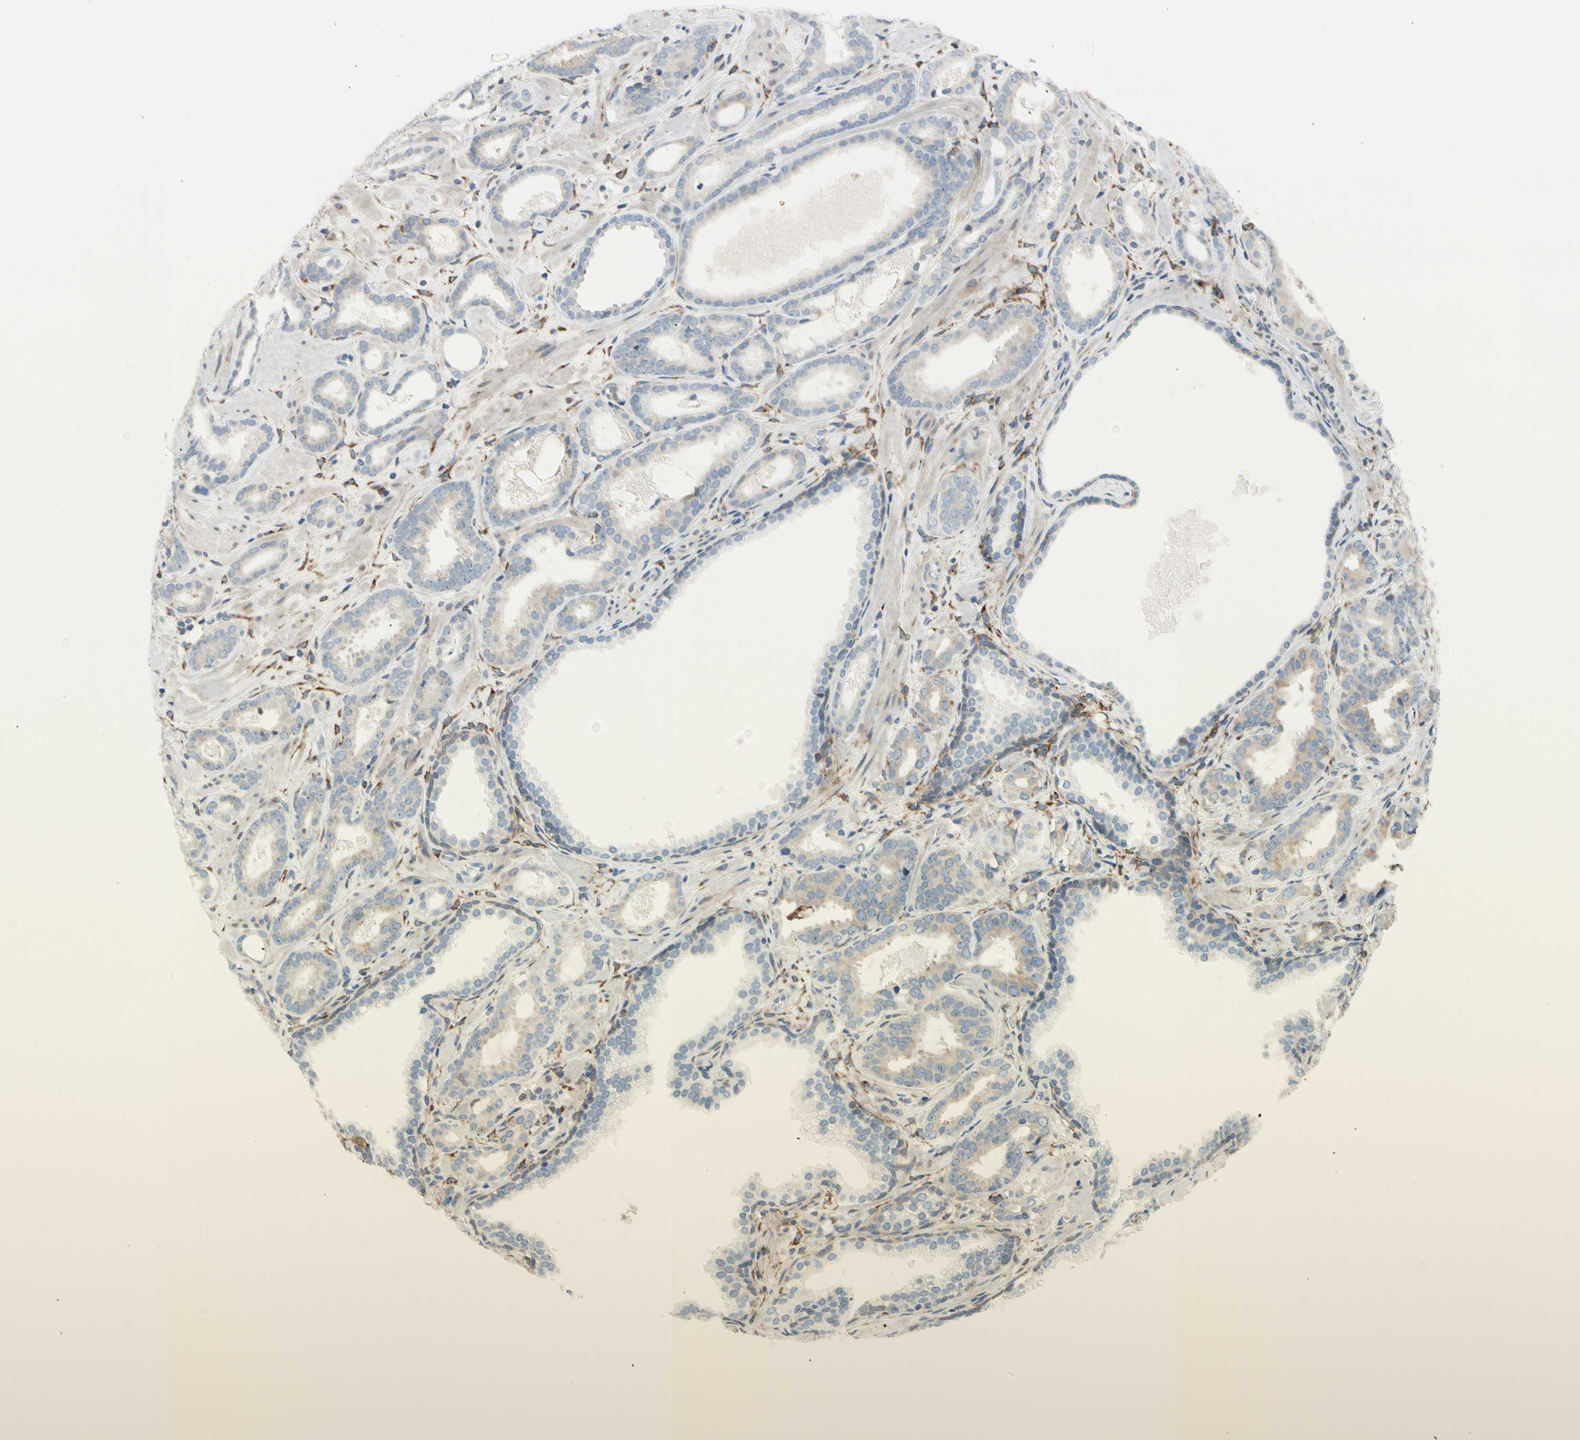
{"staining": {"intensity": "weak", "quantity": "<25%", "location": "cytoplasmic/membranous"}, "tissue": "prostate cancer", "cell_type": "Tumor cells", "image_type": "cancer", "snomed": [{"axis": "morphology", "description": "Adenocarcinoma, Low grade"}, {"axis": "topography", "description": "Prostate"}], "caption": "This histopathology image is of low-grade adenocarcinoma (prostate) stained with immunohistochemistry to label a protein in brown with the nuclei are counter-stained blue. There is no staining in tumor cells.", "gene": "LRPAP1", "patient": {"sex": "male", "age": 57}}